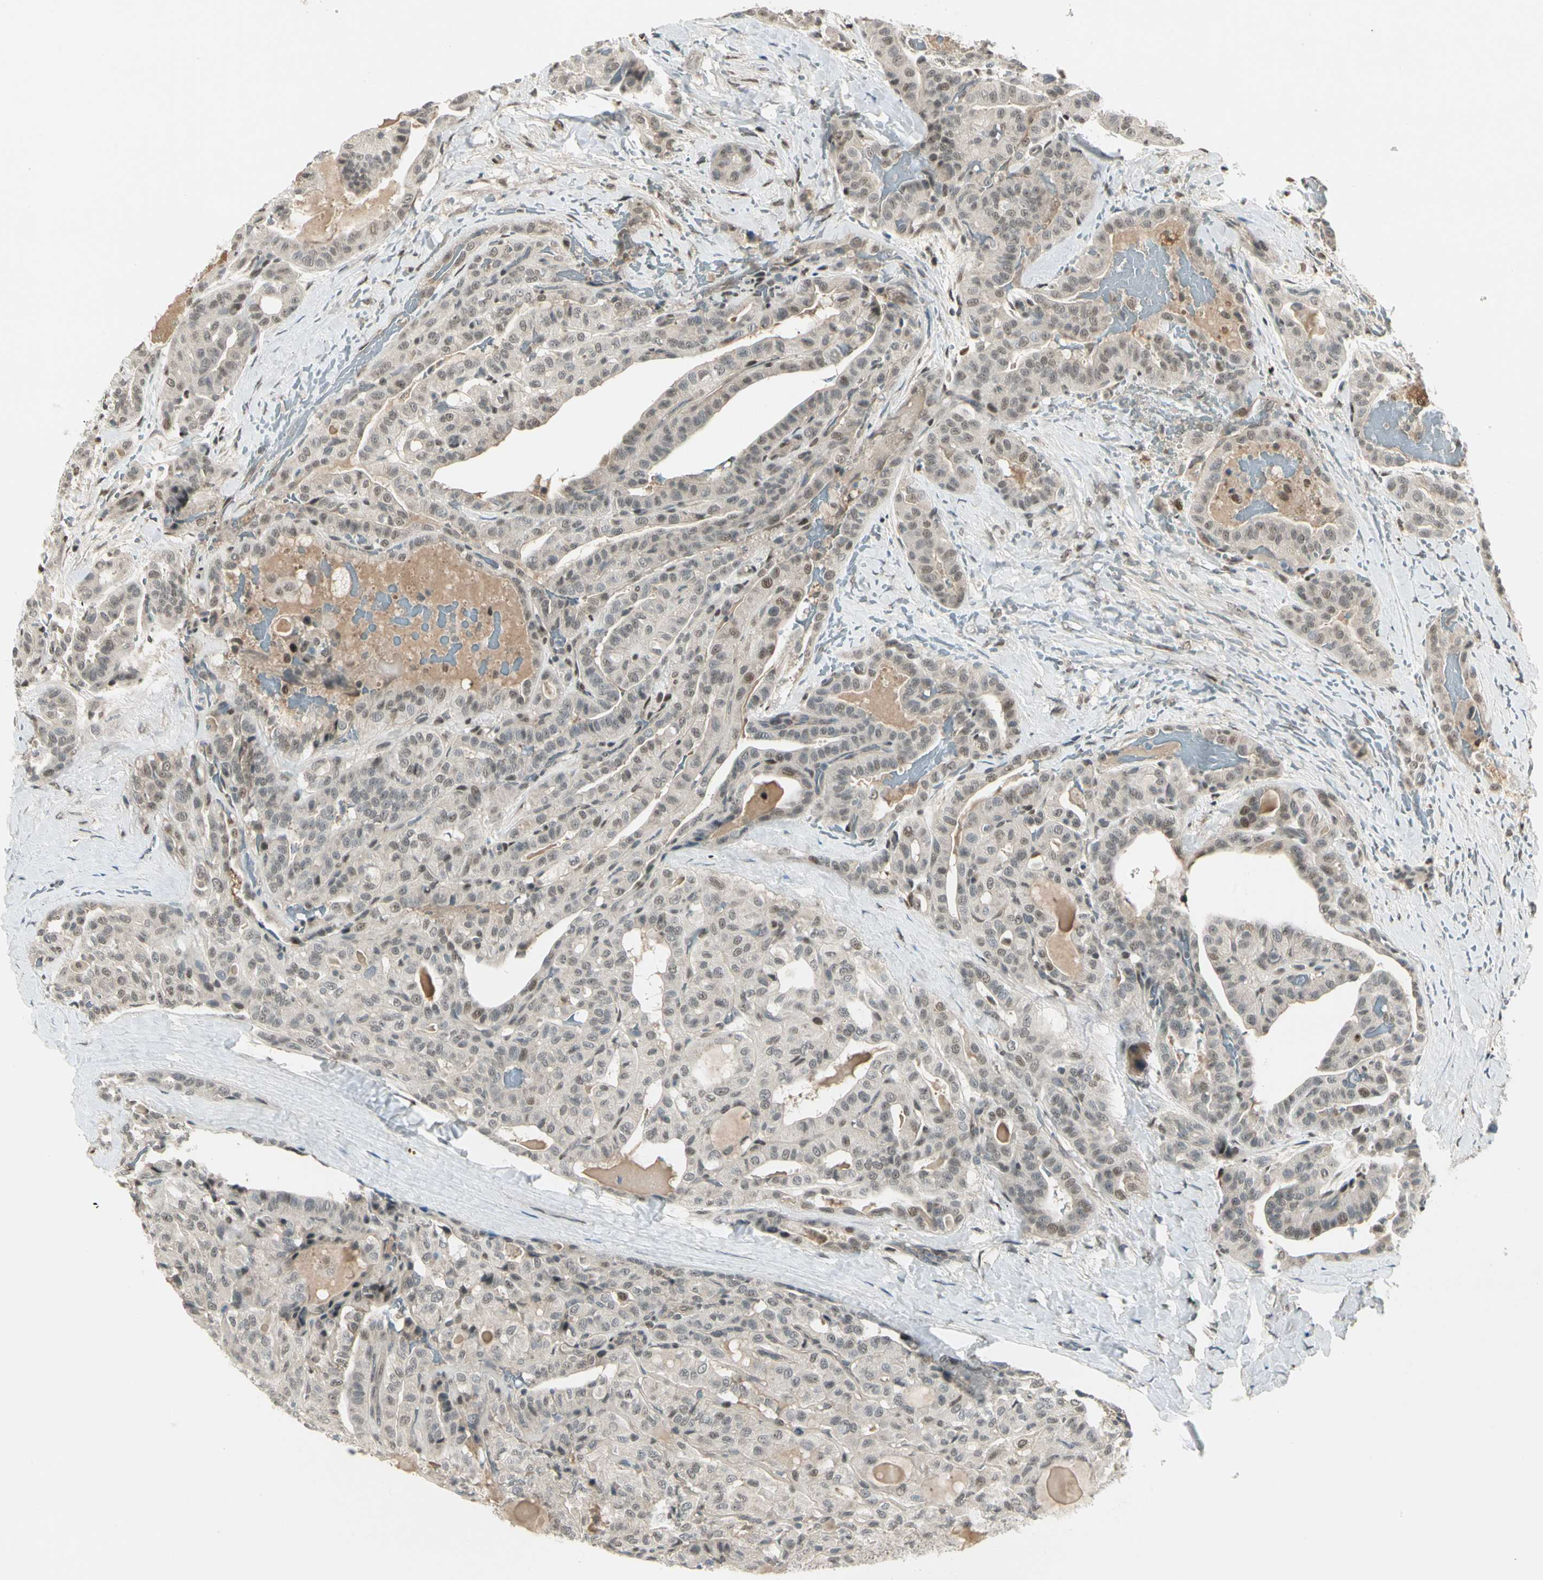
{"staining": {"intensity": "weak", "quantity": ">75%", "location": "nuclear"}, "tissue": "thyroid cancer", "cell_type": "Tumor cells", "image_type": "cancer", "snomed": [{"axis": "morphology", "description": "Papillary adenocarcinoma, NOS"}, {"axis": "topography", "description": "Thyroid gland"}], "caption": "This image demonstrates IHC staining of papillary adenocarcinoma (thyroid), with low weak nuclear positivity in approximately >75% of tumor cells.", "gene": "GTF3A", "patient": {"sex": "male", "age": 77}}